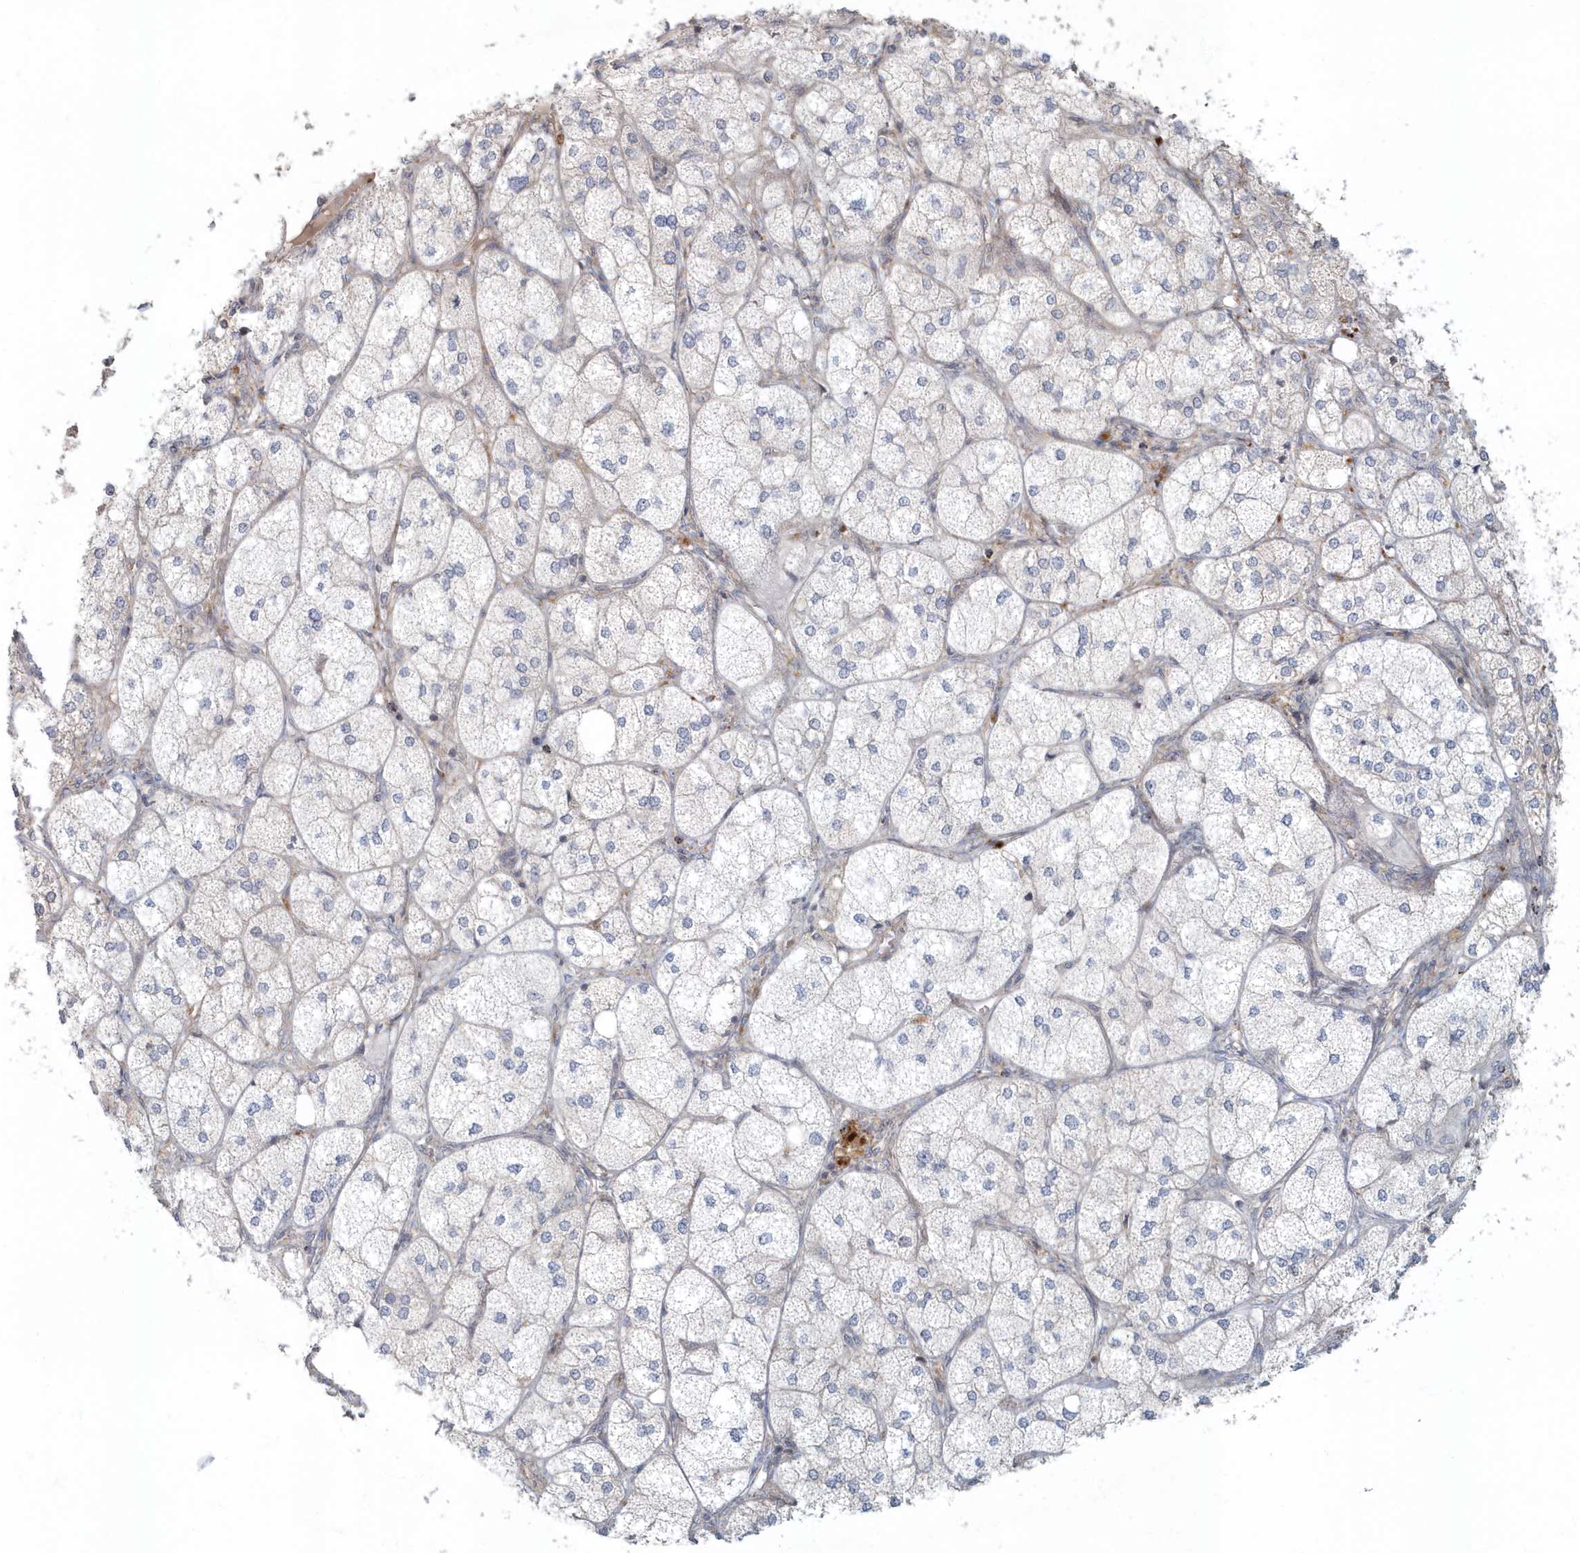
{"staining": {"intensity": "moderate", "quantity": "25%-75%", "location": "cytoplasmic/membranous"}, "tissue": "adrenal gland", "cell_type": "Glandular cells", "image_type": "normal", "snomed": [{"axis": "morphology", "description": "Normal tissue, NOS"}, {"axis": "topography", "description": "Adrenal gland"}], "caption": "Adrenal gland stained with immunohistochemistry displays moderate cytoplasmic/membranous positivity in about 25%-75% of glandular cells. (DAB (3,3'-diaminobenzidine) IHC, brown staining for protein, blue staining for nuclei).", "gene": "ARHGEF38", "patient": {"sex": "female", "age": 61}}